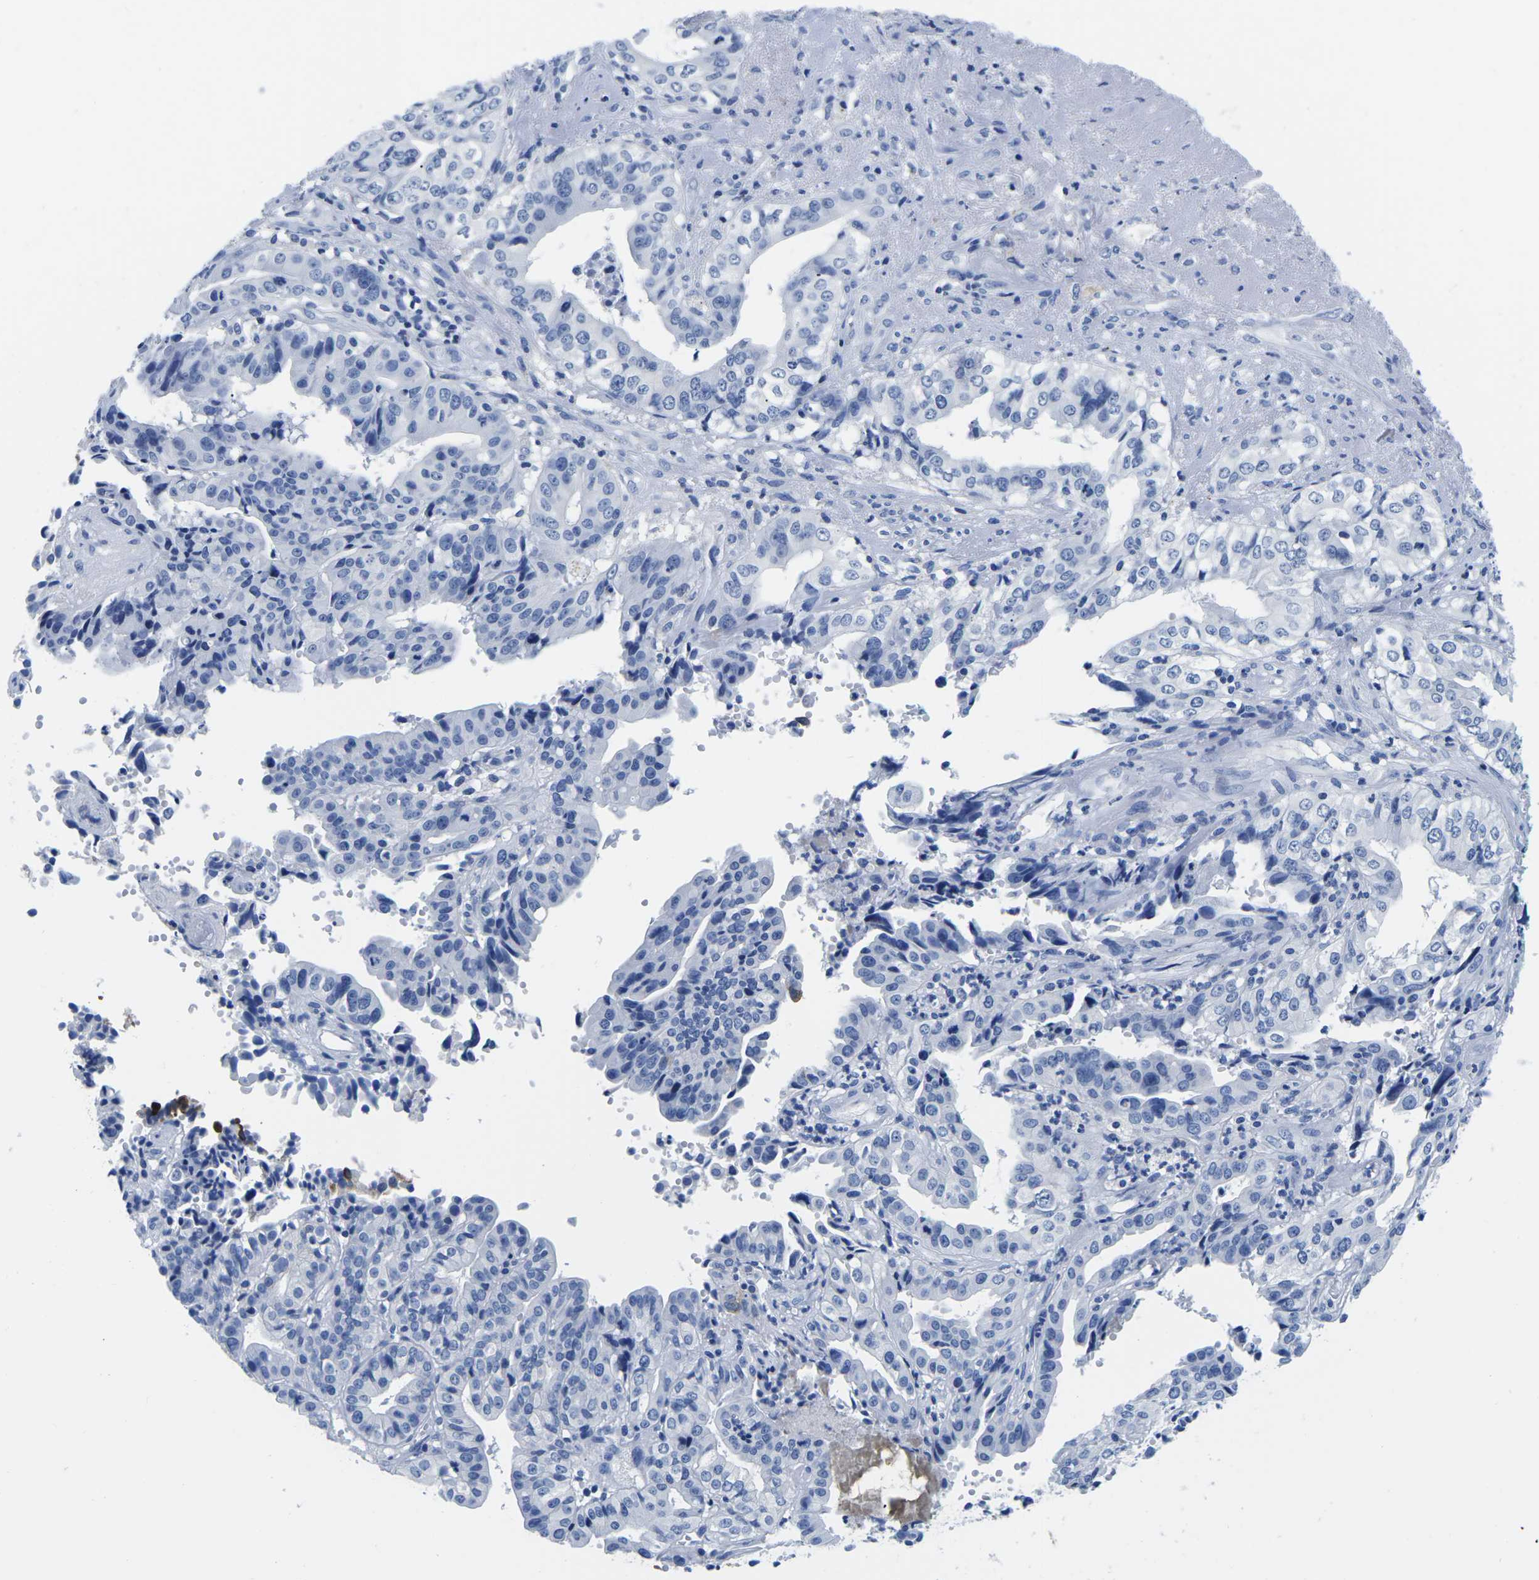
{"staining": {"intensity": "negative", "quantity": "none", "location": "none"}, "tissue": "liver cancer", "cell_type": "Tumor cells", "image_type": "cancer", "snomed": [{"axis": "morphology", "description": "Cholangiocarcinoma"}, {"axis": "topography", "description": "Liver"}], "caption": "Cholangiocarcinoma (liver) stained for a protein using IHC shows no positivity tumor cells.", "gene": "CYP1A2", "patient": {"sex": "female", "age": 61}}